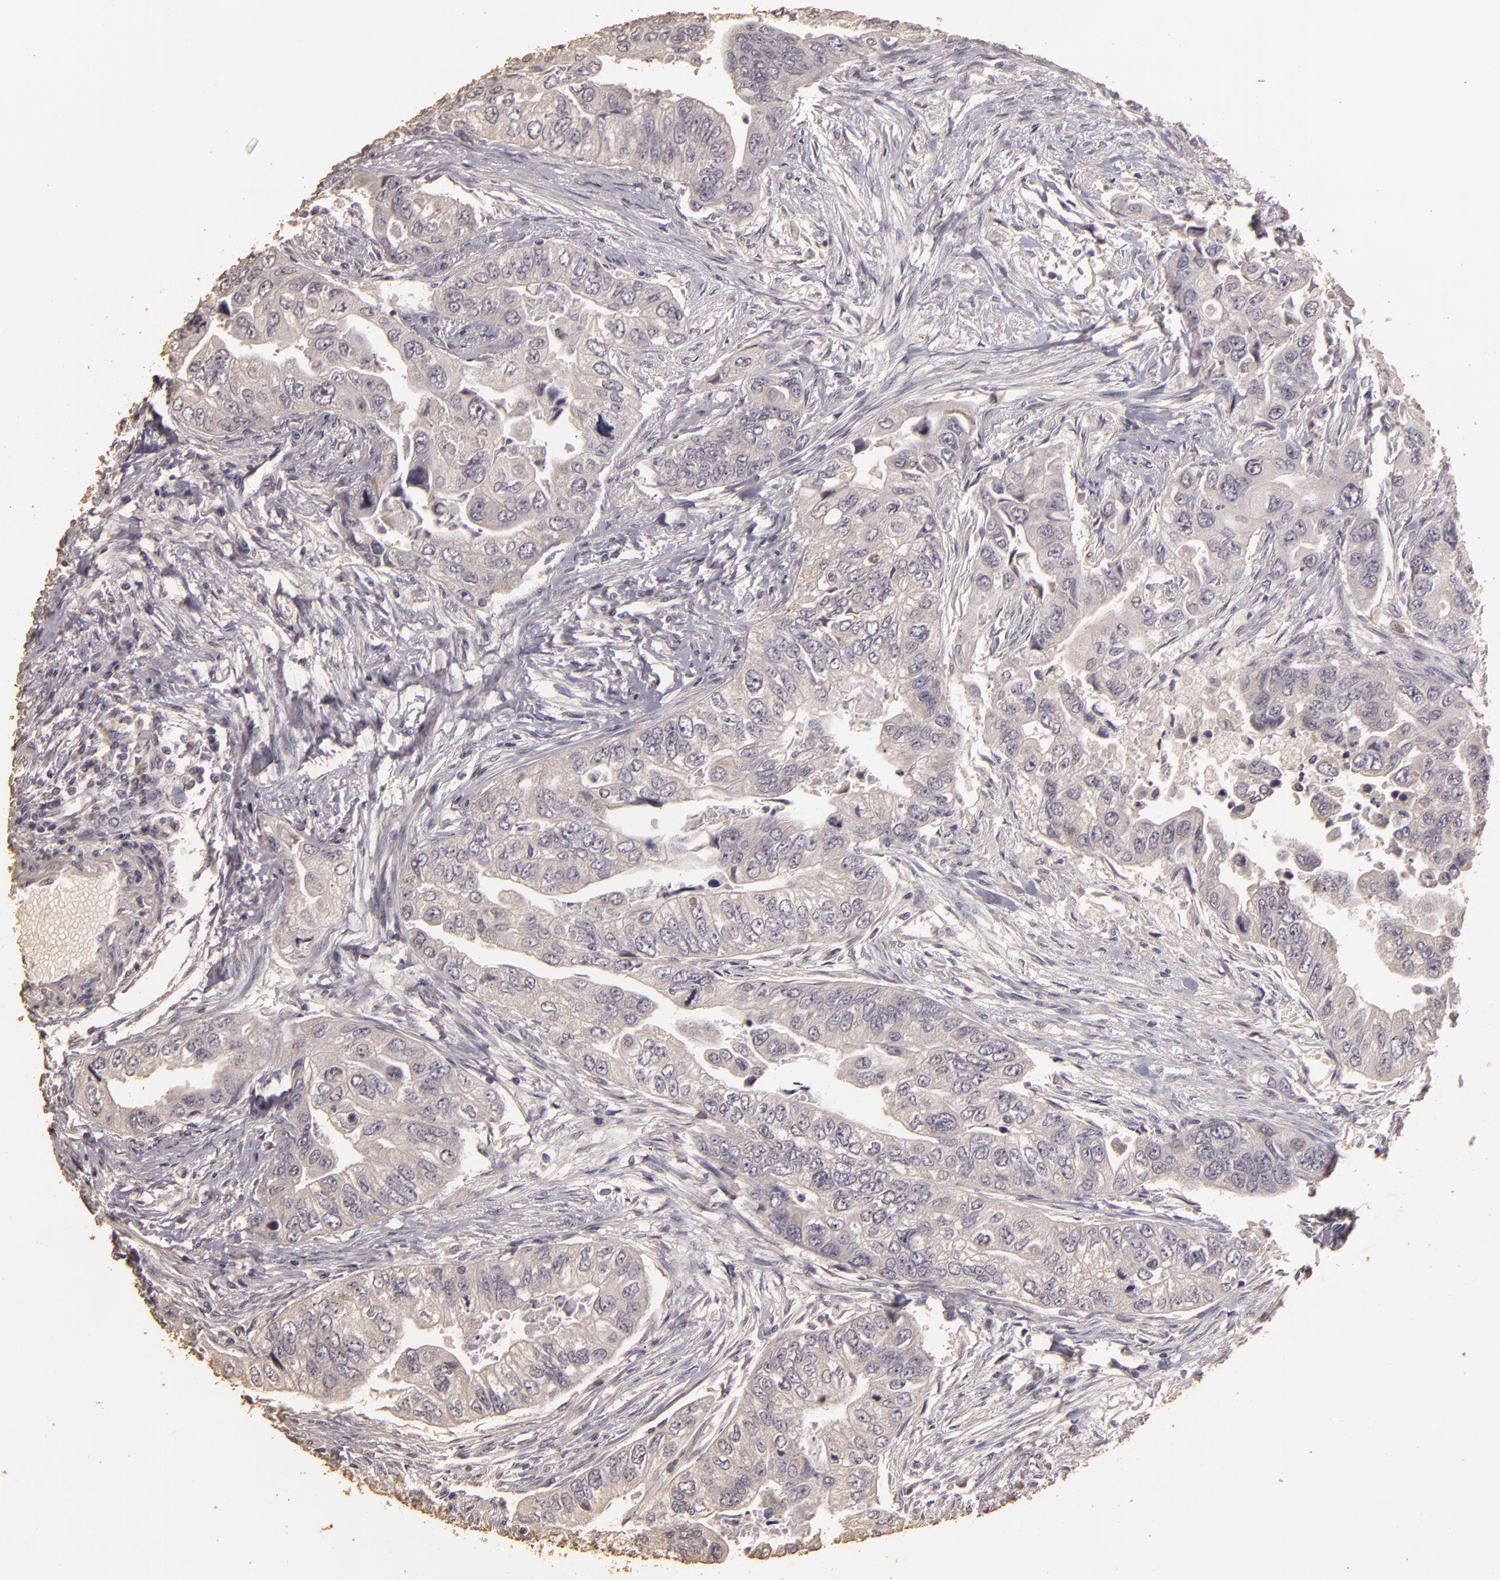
{"staining": {"intensity": "negative", "quantity": "none", "location": "none"}, "tissue": "colorectal cancer", "cell_type": "Tumor cells", "image_type": "cancer", "snomed": [{"axis": "morphology", "description": "Adenocarcinoma, NOS"}, {"axis": "topography", "description": "Colon"}], "caption": "Colorectal adenocarcinoma was stained to show a protein in brown. There is no significant staining in tumor cells. (DAB immunohistochemistry with hematoxylin counter stain).", "gene": "BCL2L13", "patient": {"sex": "female", "age": 11}}